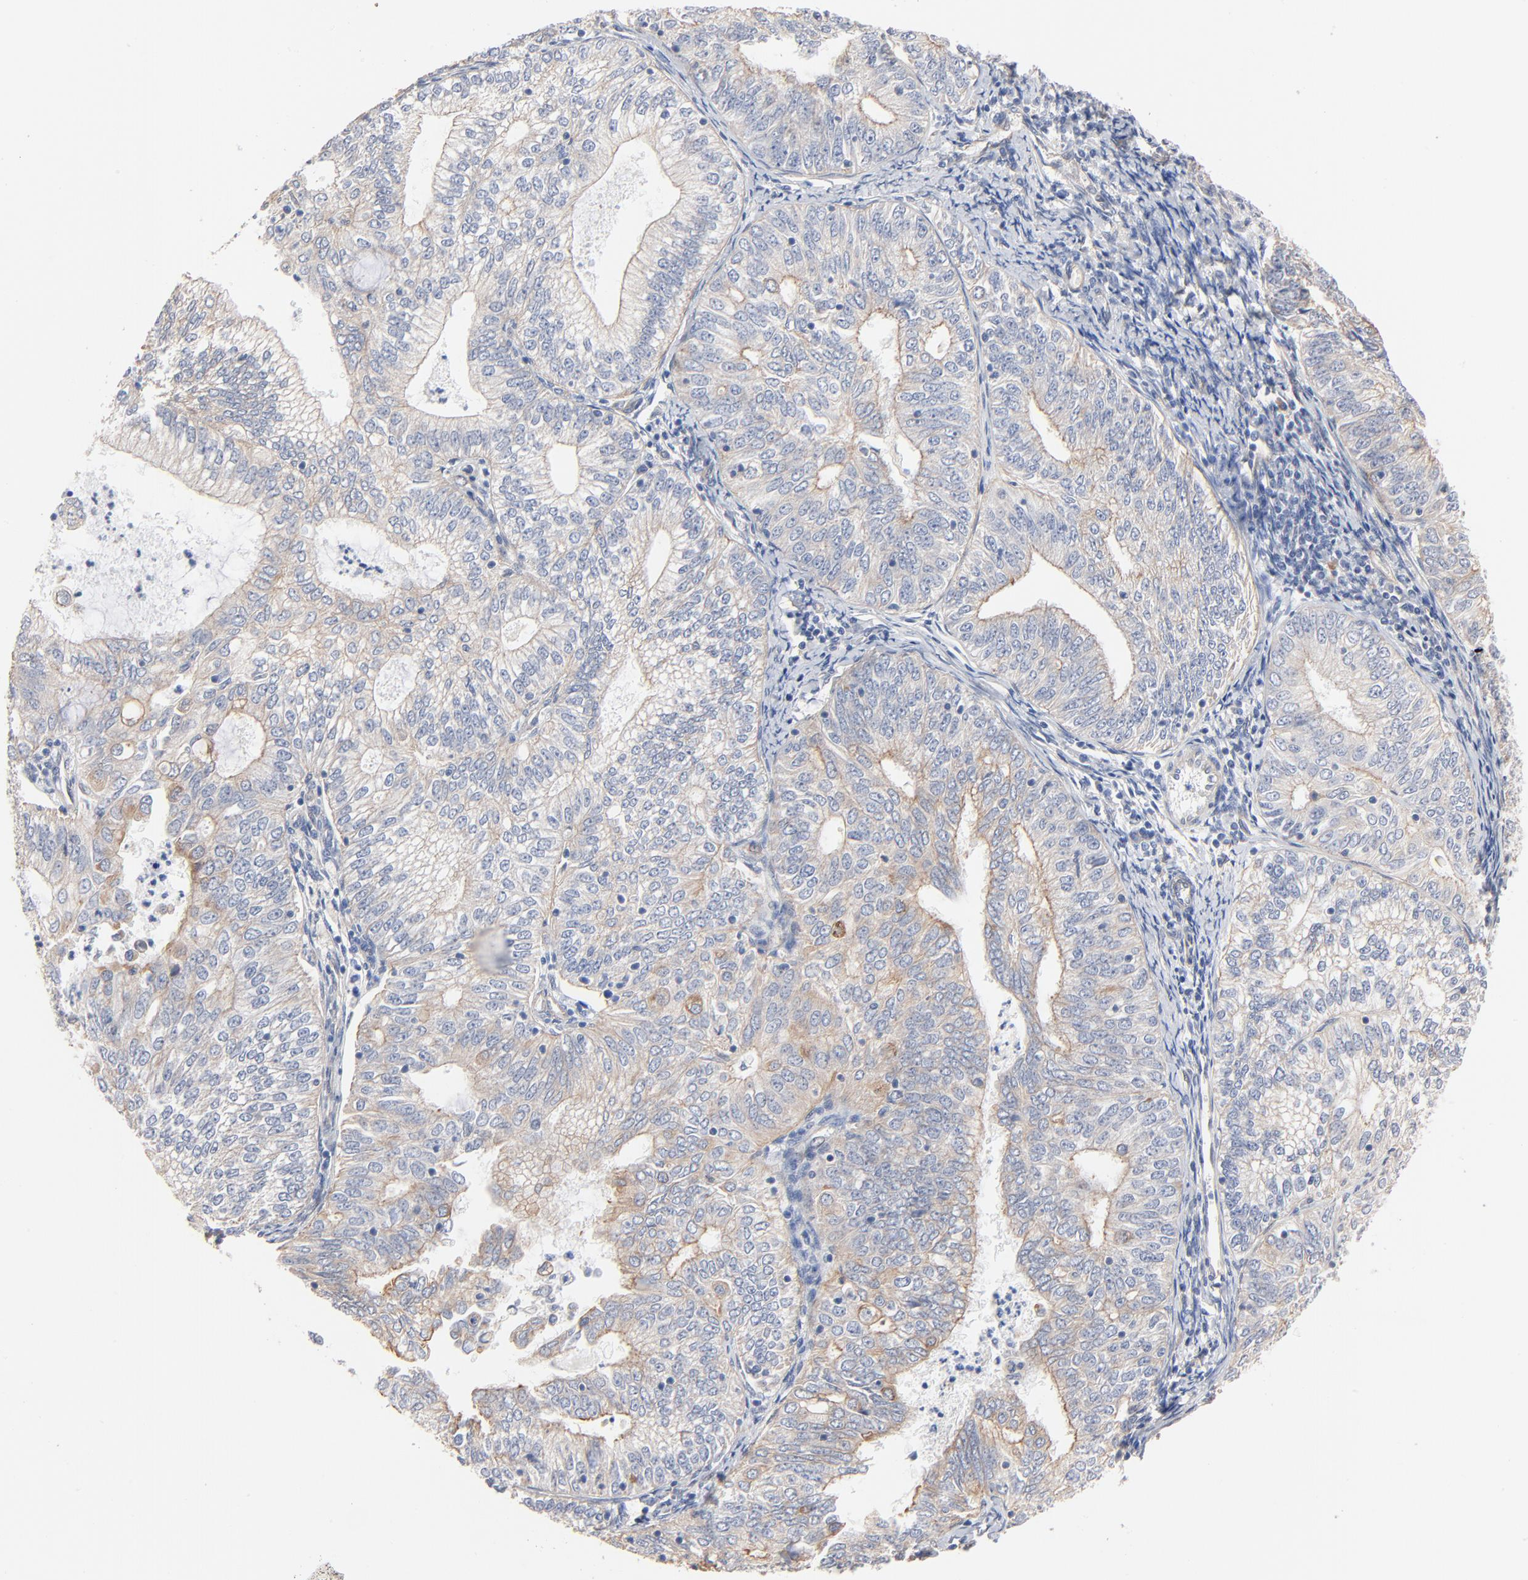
{"staining": {"intensity": "negative", "quantity": "none", "location": "none"}, "tissue": "endometrial cancer", "cell_type": "Tumor cells", "image_type": "cancer", "snomed": [{"axis": "morphology", "description": "Adenocarcinoma, NOS"}, {"axis": "topography", "description": "Endometrium"}], "caption": "DAB immunohistochemical staining of endometrial cancer reveals no significant staining in tumor cells.", "gene": "ABCD4", "patient": {"sex": "female", "age": 69}}